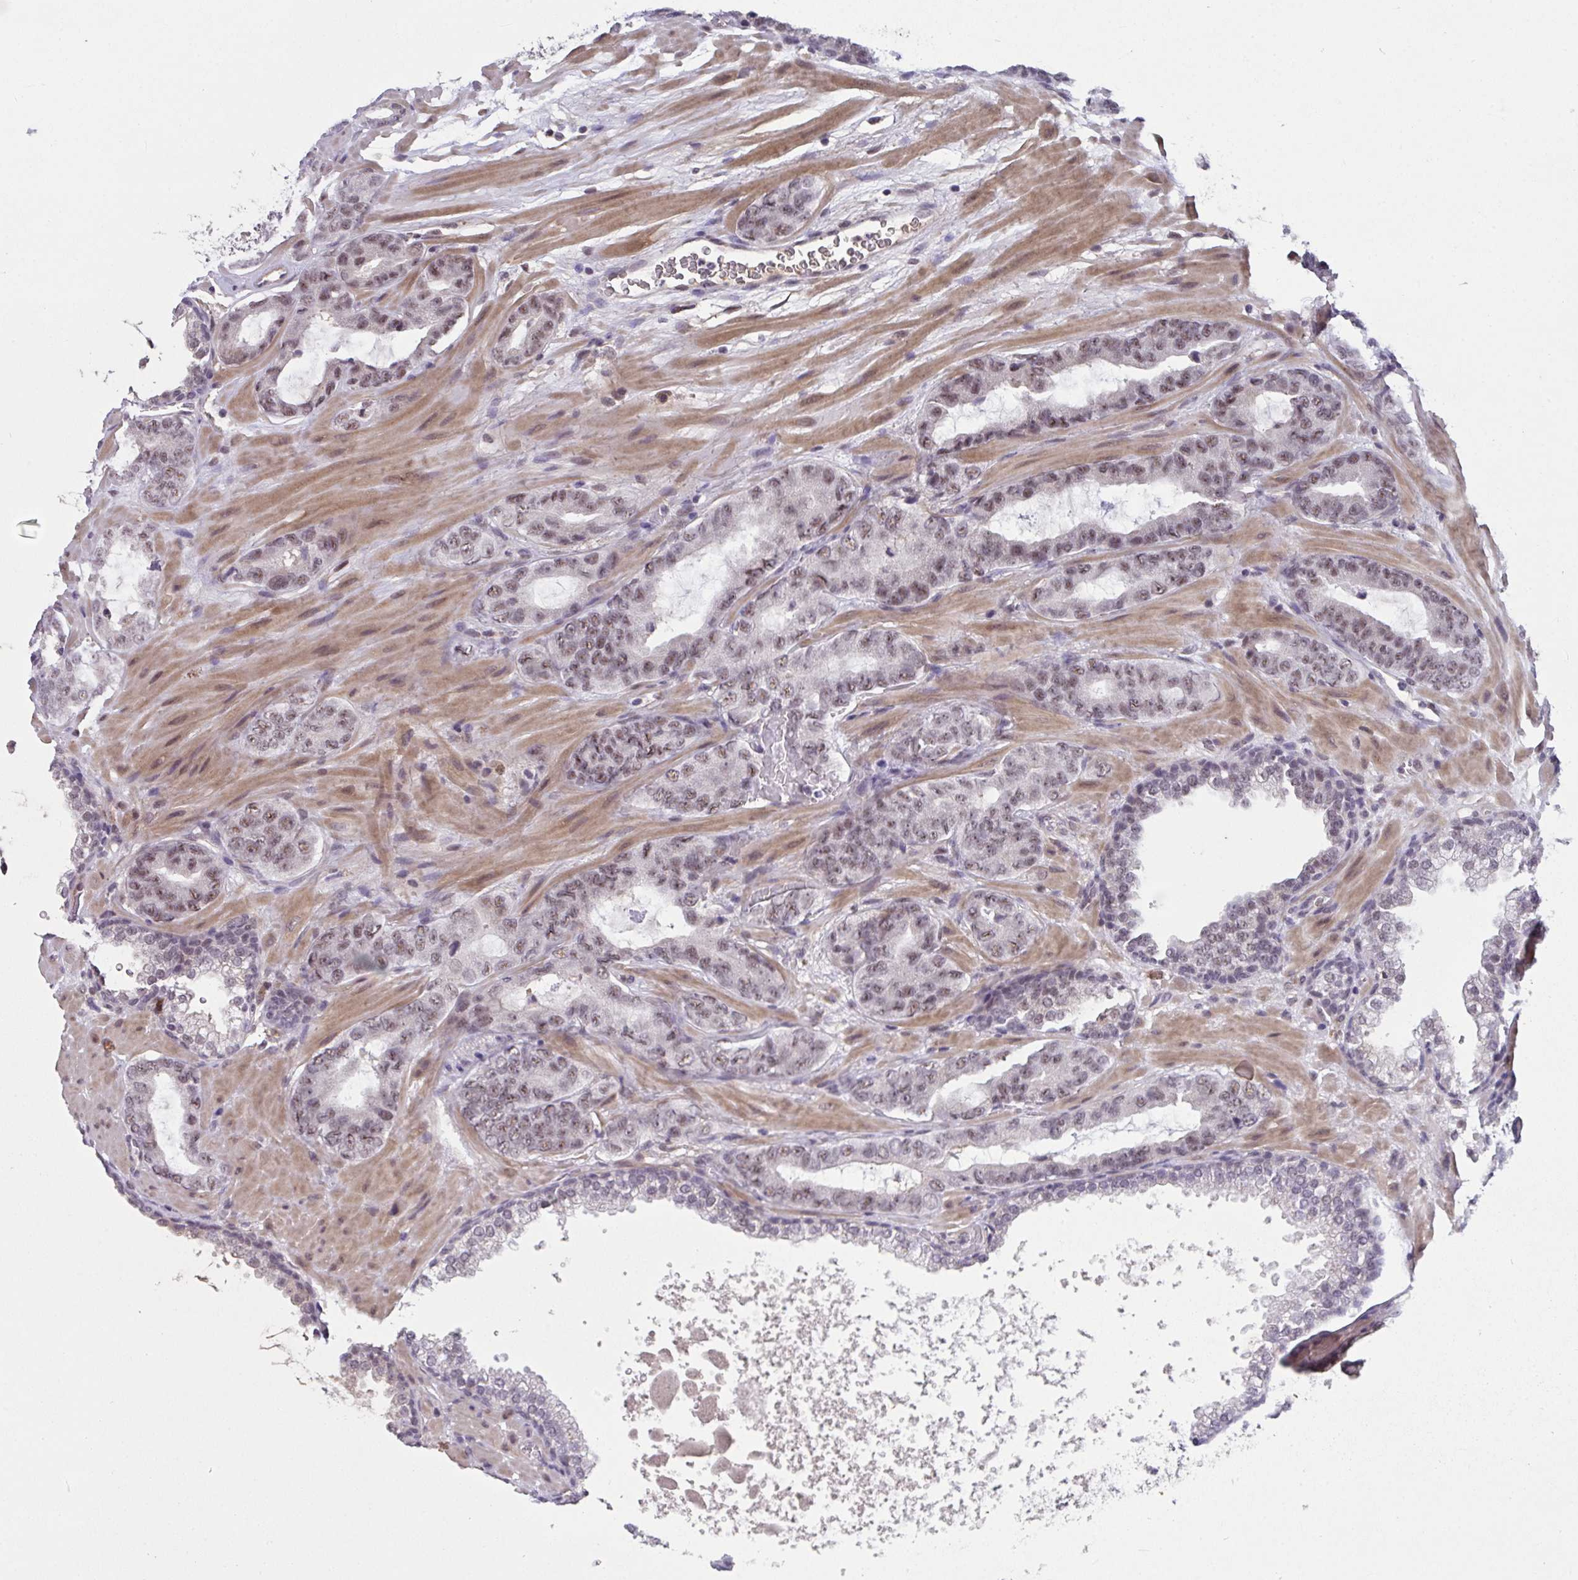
{"staining": {"intensity": "weak", "quantity": ">75%", "location": "nuclear"}, "tissue": "prostate cancer", "cell_type": "Tumor cells", "image_type": "cancer", "snomed": [{"axis": "morphology", "description": "Adenocarcinoma, Low grade"}, {"axis": "topography", "description": "Prostate"}], "caption": "DAB (3,3'-diaminobenzidine) immunohistochemical staining of human prostate adenocarcinoma (low-grade) exhibits weak nuclear protein staining in approximately >75% of tumor cells. The staining was performed using DAB (3,3'-diaminobenzidine) to visualize the protein expression in brown, while the nuclei were stained in blue with hematoxylin (Magnification: 20x).", "gene": "RBBP6", "patient": {"sex": "male", "age": 62}}